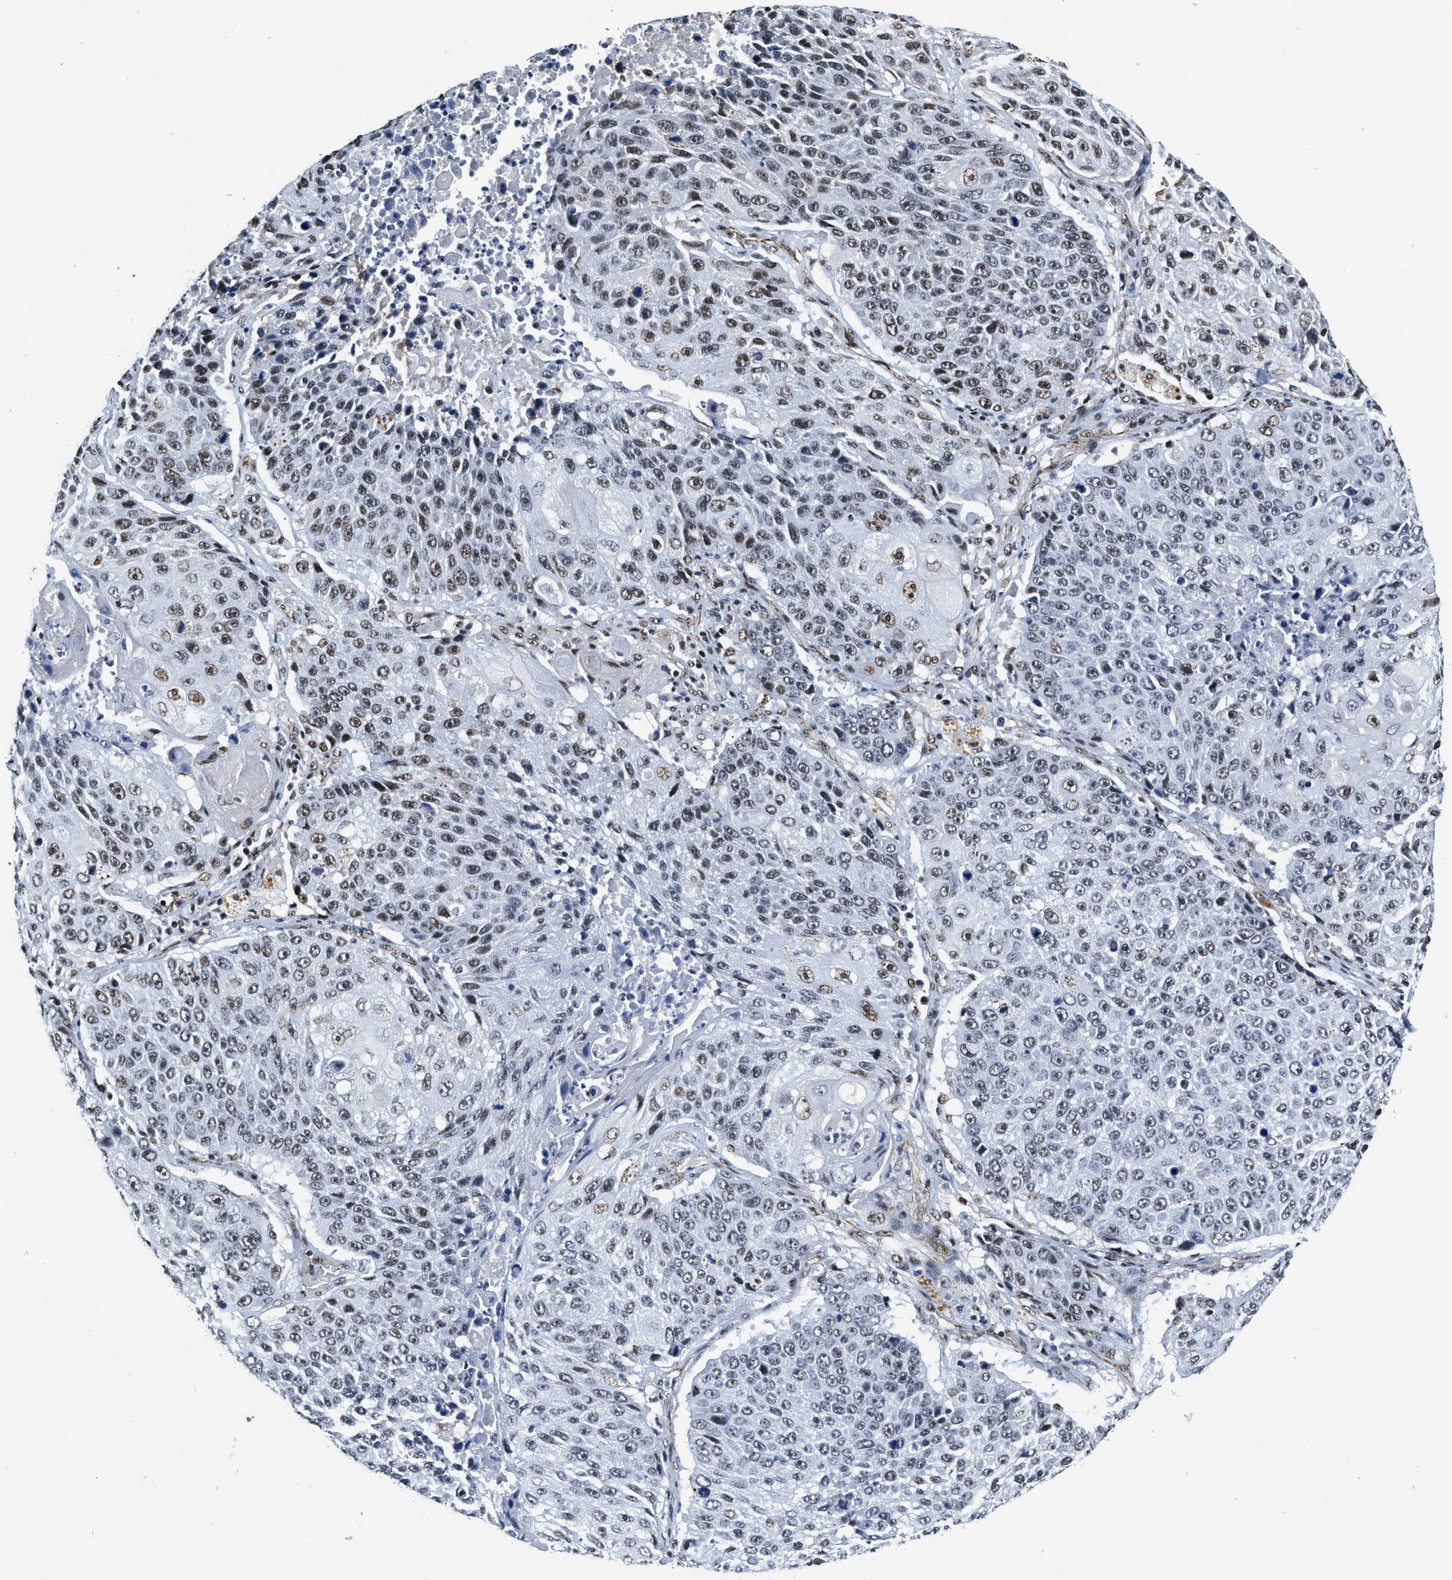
{"staining": {"intensity": "weak", "quantity": ">75%", "location": "nuclear"}, "tissue": "lung cancer", "cell_type": "Tumor cells", "image_type": "cancer", "snomed": [{"axis": "morphology", "description": "Squamous cell carcinoma, NOS"}, {"axis": "topography", "description": "Lung"}], "caption": "Tumor cells show weak nuclear staining in approximately >75% of cells in lung cancer (squamous cell carcinoma). (Brightfield microscopy of DAB IHC at high magnification).", "gene": "CCNE1", "patient": {"sex": "male", "age": 61}}